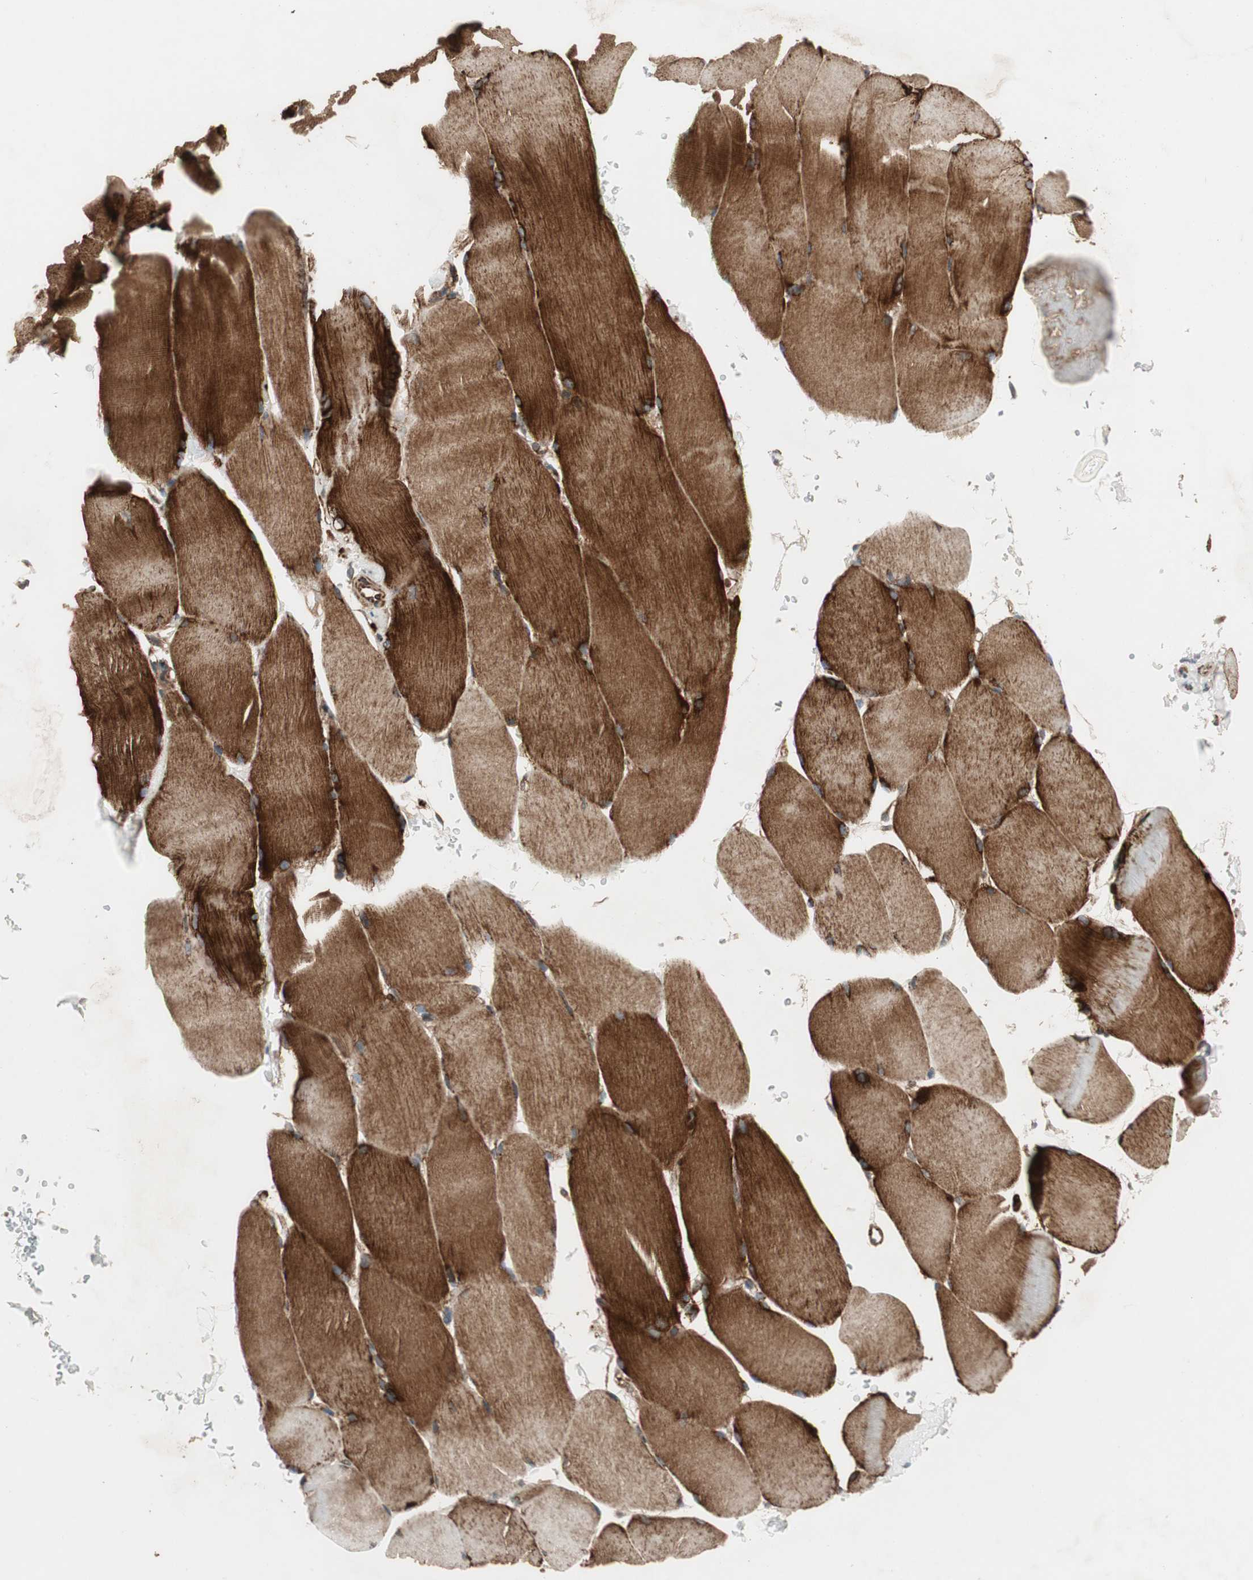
{"staining": {"intensity": "strong", "quantity": ">75%", "location": "cytoplasmic/membranous"}, "tissue": "skeletal muscle", "cell_type": "Myocytes", "image_type": "normal", "snomed": [{"axis": "morphology", "description": "Normal tissue, NOS"}, {"axis": "topography", "description": "Skin"}, {"axis": "topography", "description": "Skeletal muscle"}], "caption": "The immunohistochemical stain labels strong cytoplasmic/membranous staining in myocytes of unremarkable skeletal muscle.", "gene": "AKAP1", "patient": {"sex": "male", "age": 83}}